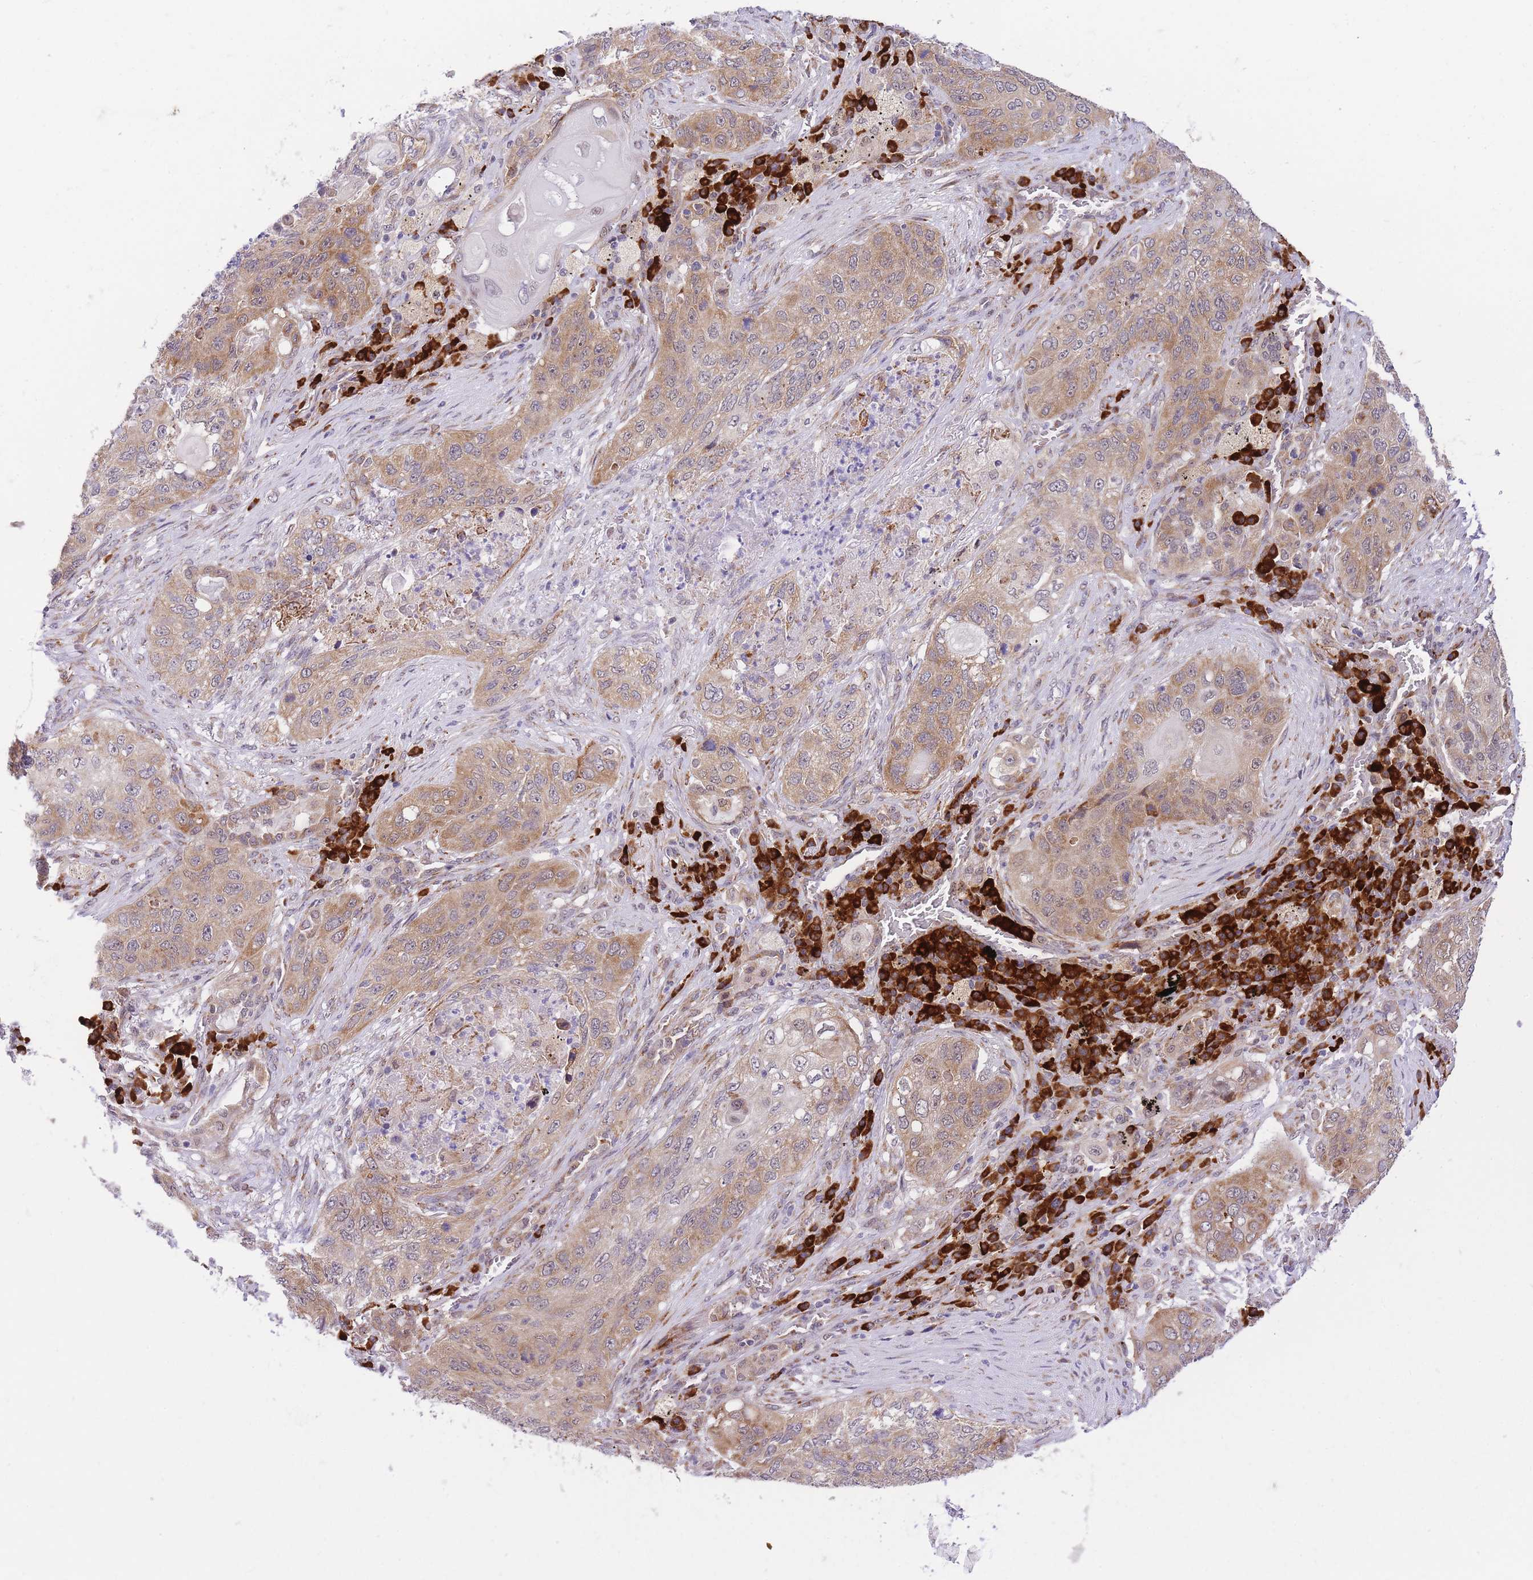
{"staining": {"intensity": "moderate", "quantity": ">75%", "location": "cytoplasmic/membranous,nuclear"}, "tissue": "lung cancer", "cell_type": "Tumor cells", "image_type": "cancer", "snomed": [{"axis": "morphology", "description": "Squamous cell carcinoma, NOS"}, {"axis": "topography", "description": "Lung"}], "caption": "There is medium levels of moderate cytoplasmic/membranous and nuclear positivity in tumor cells of lung squamous cell carcinoma, as demonstrated by immunohistochemical staining (brown color).", "gene": "EXOSC8", "patient": {"sex": "female", "age": 63}}